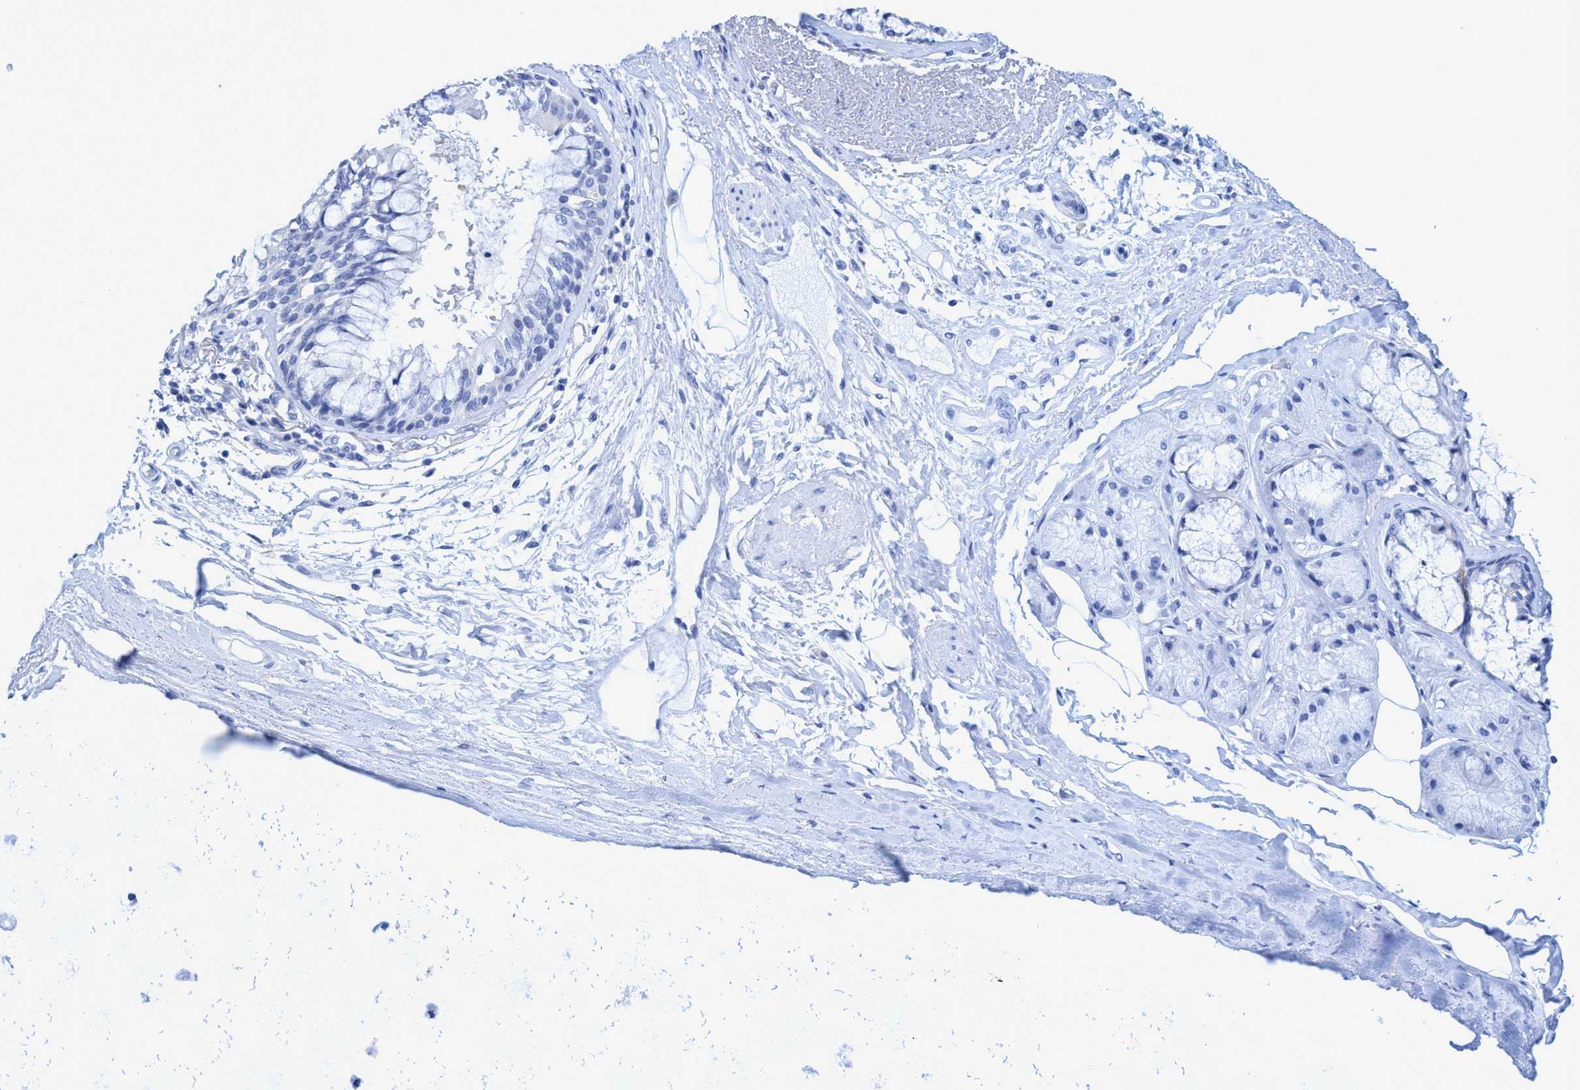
{"staining": {"intensity": "negative", "quantity": "none", "location": "none"}, "tissue": "bronchus", "cell_type": "Respiratory epithelial cells", "image_type": "normal", "snomed": [{"axis": "morphology", "description": "Normal tissue, NOS"}, {"axis": "topography", "description": "Bronchus"}], "caption": "Immunohistochemical staining of unremarkable bronchus reveals no significant positivity in respiratory epithelial cells. The staining was performed using DAB to visualize the protein expression in brown, while the nuclei were stained in blue with hematoxylin (Magnification: 20x).", "gene": "PLPPR1", "patient": {"sex": "male", "age": 66}}